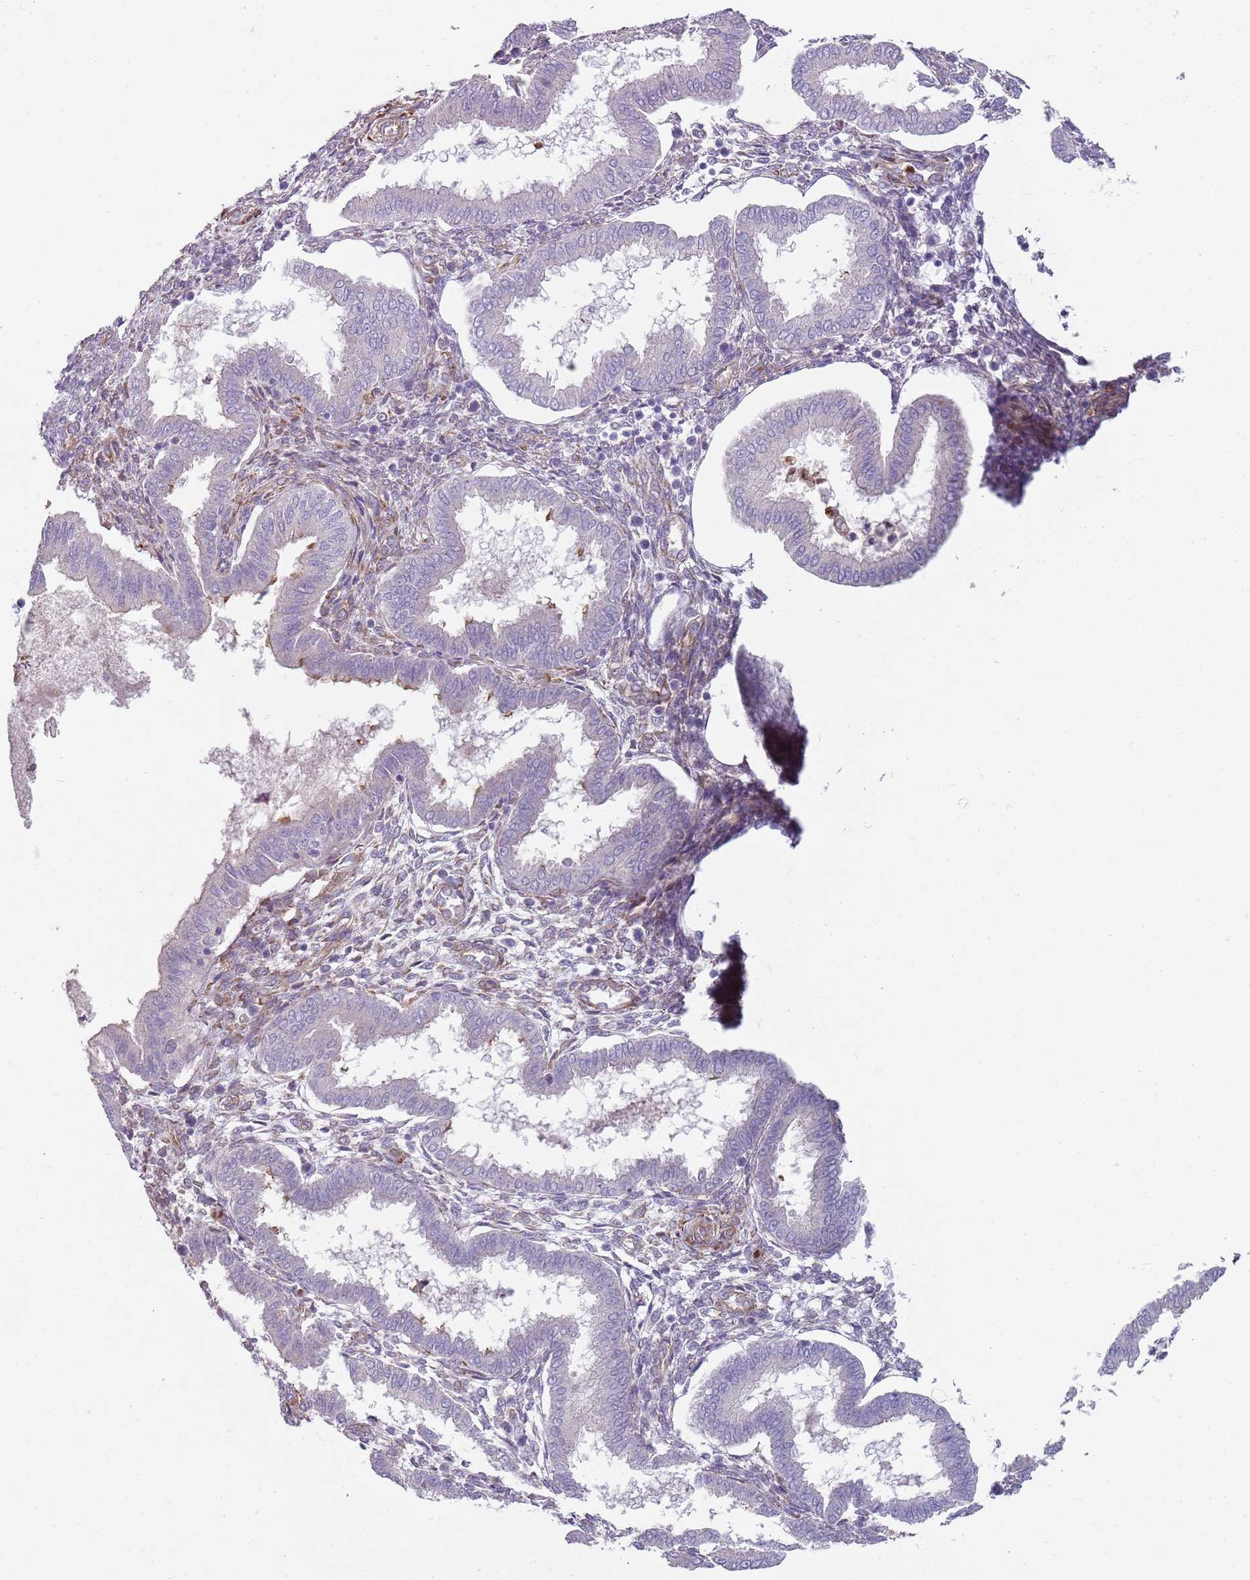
{"staining": {"intensity": "negative", "quantity": "none", "location": "none"}, "tissue": "endometrium", "cell_type": "Cells in endometrial stroma", "image_type": "normal", "snomed": [{"axis": "morphology", "description": "Normal tissue, NOS"}, {"axis": "topography", "description": "Endometrium"}], "caption": "DAB (3,3'-diaminobenzidine) immunohistochemical staining of normal endometrium reveals no significant positivity in cells in endometrial stroma. (DAB IHC visualized using brightfield microscopy, high magnification).", "gene": "PHLPP2", "patient": {"sex": "female", "age": 24}}